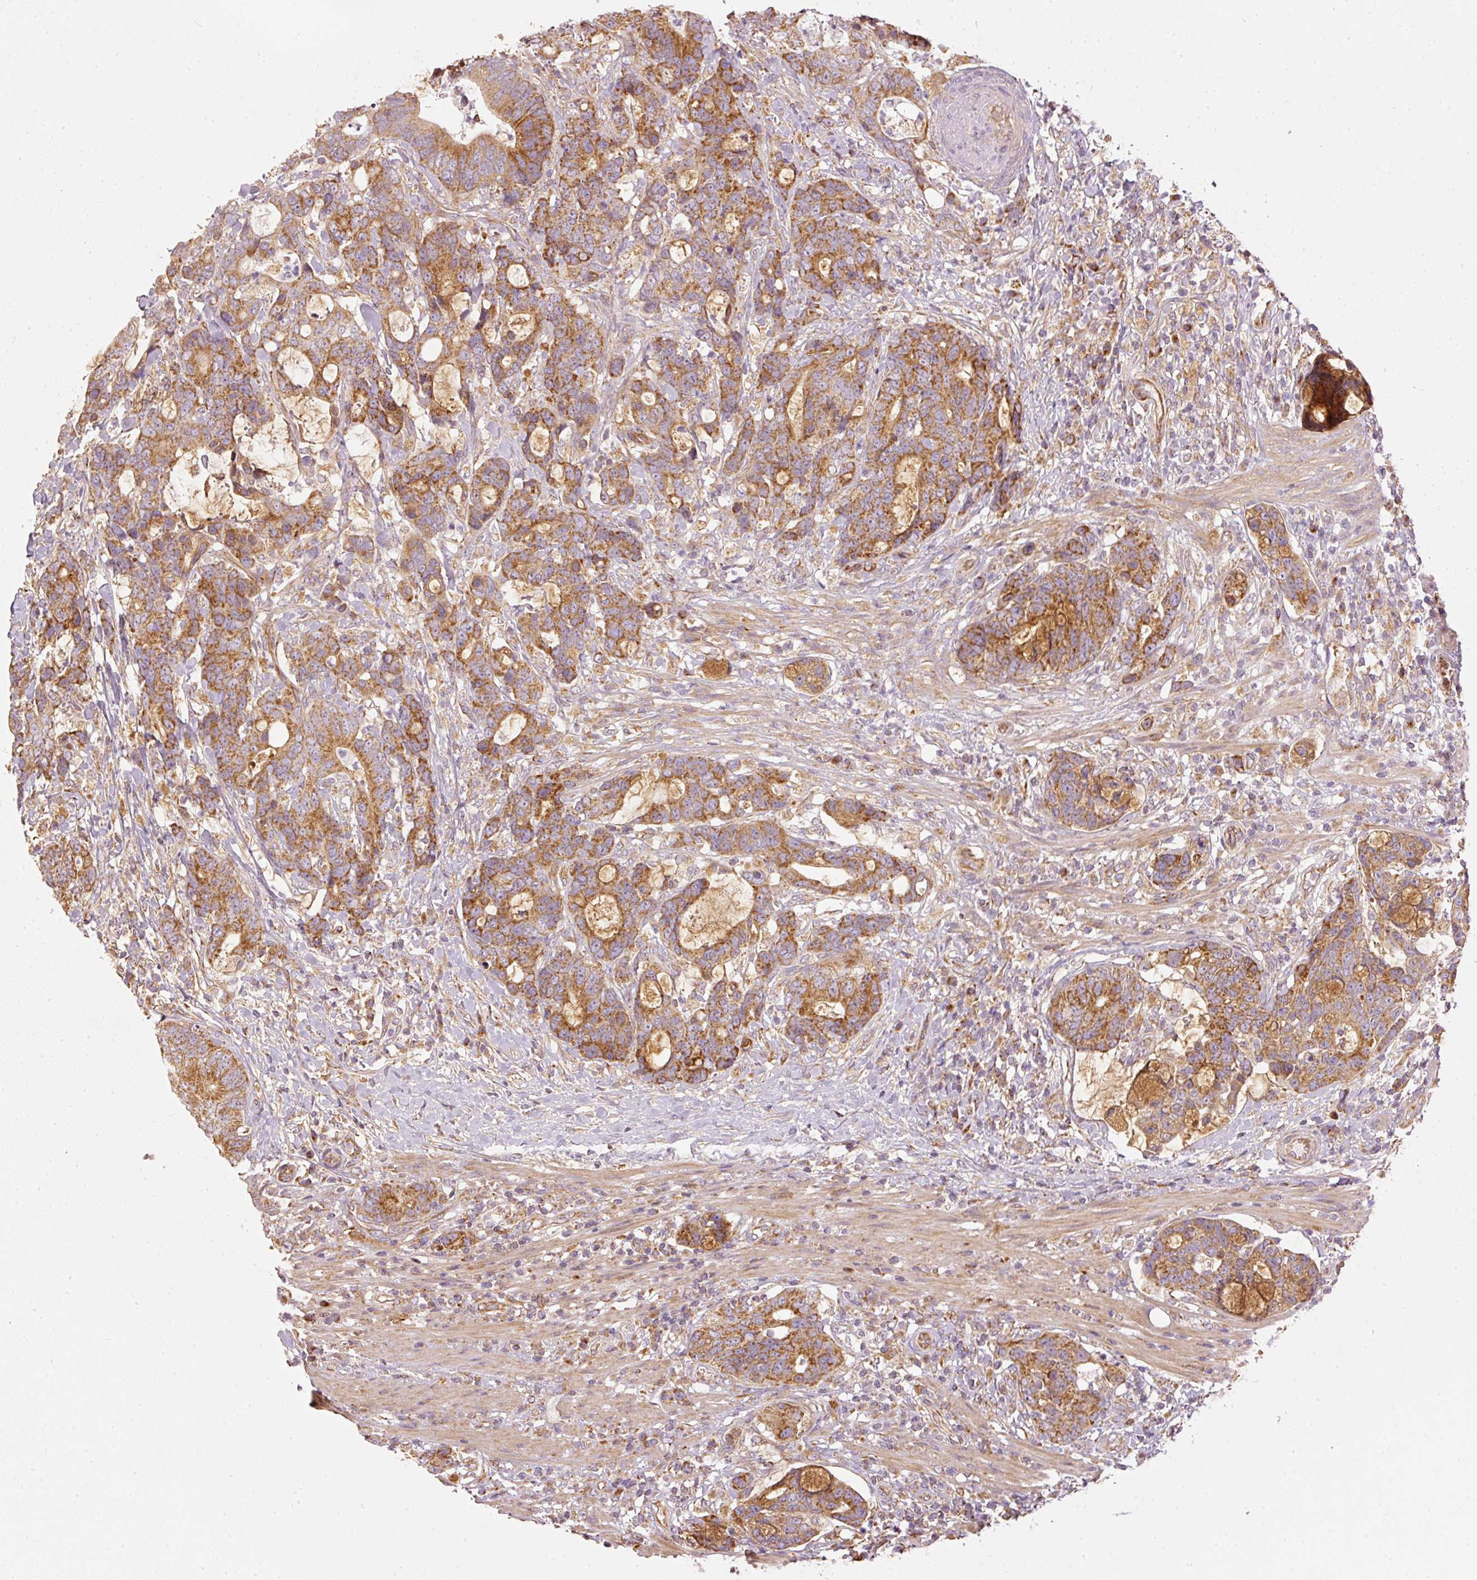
{"staining": {"intensity": "moderate", "quantity": ">75%", "location": "cytoplasmic/membranous"}, "tissue": "colorectal cancer", "cell_type": "Tumor cells", "image_type": "cancer", "snomed": [{"axis": "morphology", "description": "Adenocarcinoma, NOS"}, {"axis": "topography", "description": "Colon"}], "caption": "Colorectal cancer (adenocarcinoma) stained for a protein reveals moderate cytoplasmic/membranous positivity in tumor cells.", "gene": "MTHFD1L", "patient": {"sex": "female", "age": 82}}